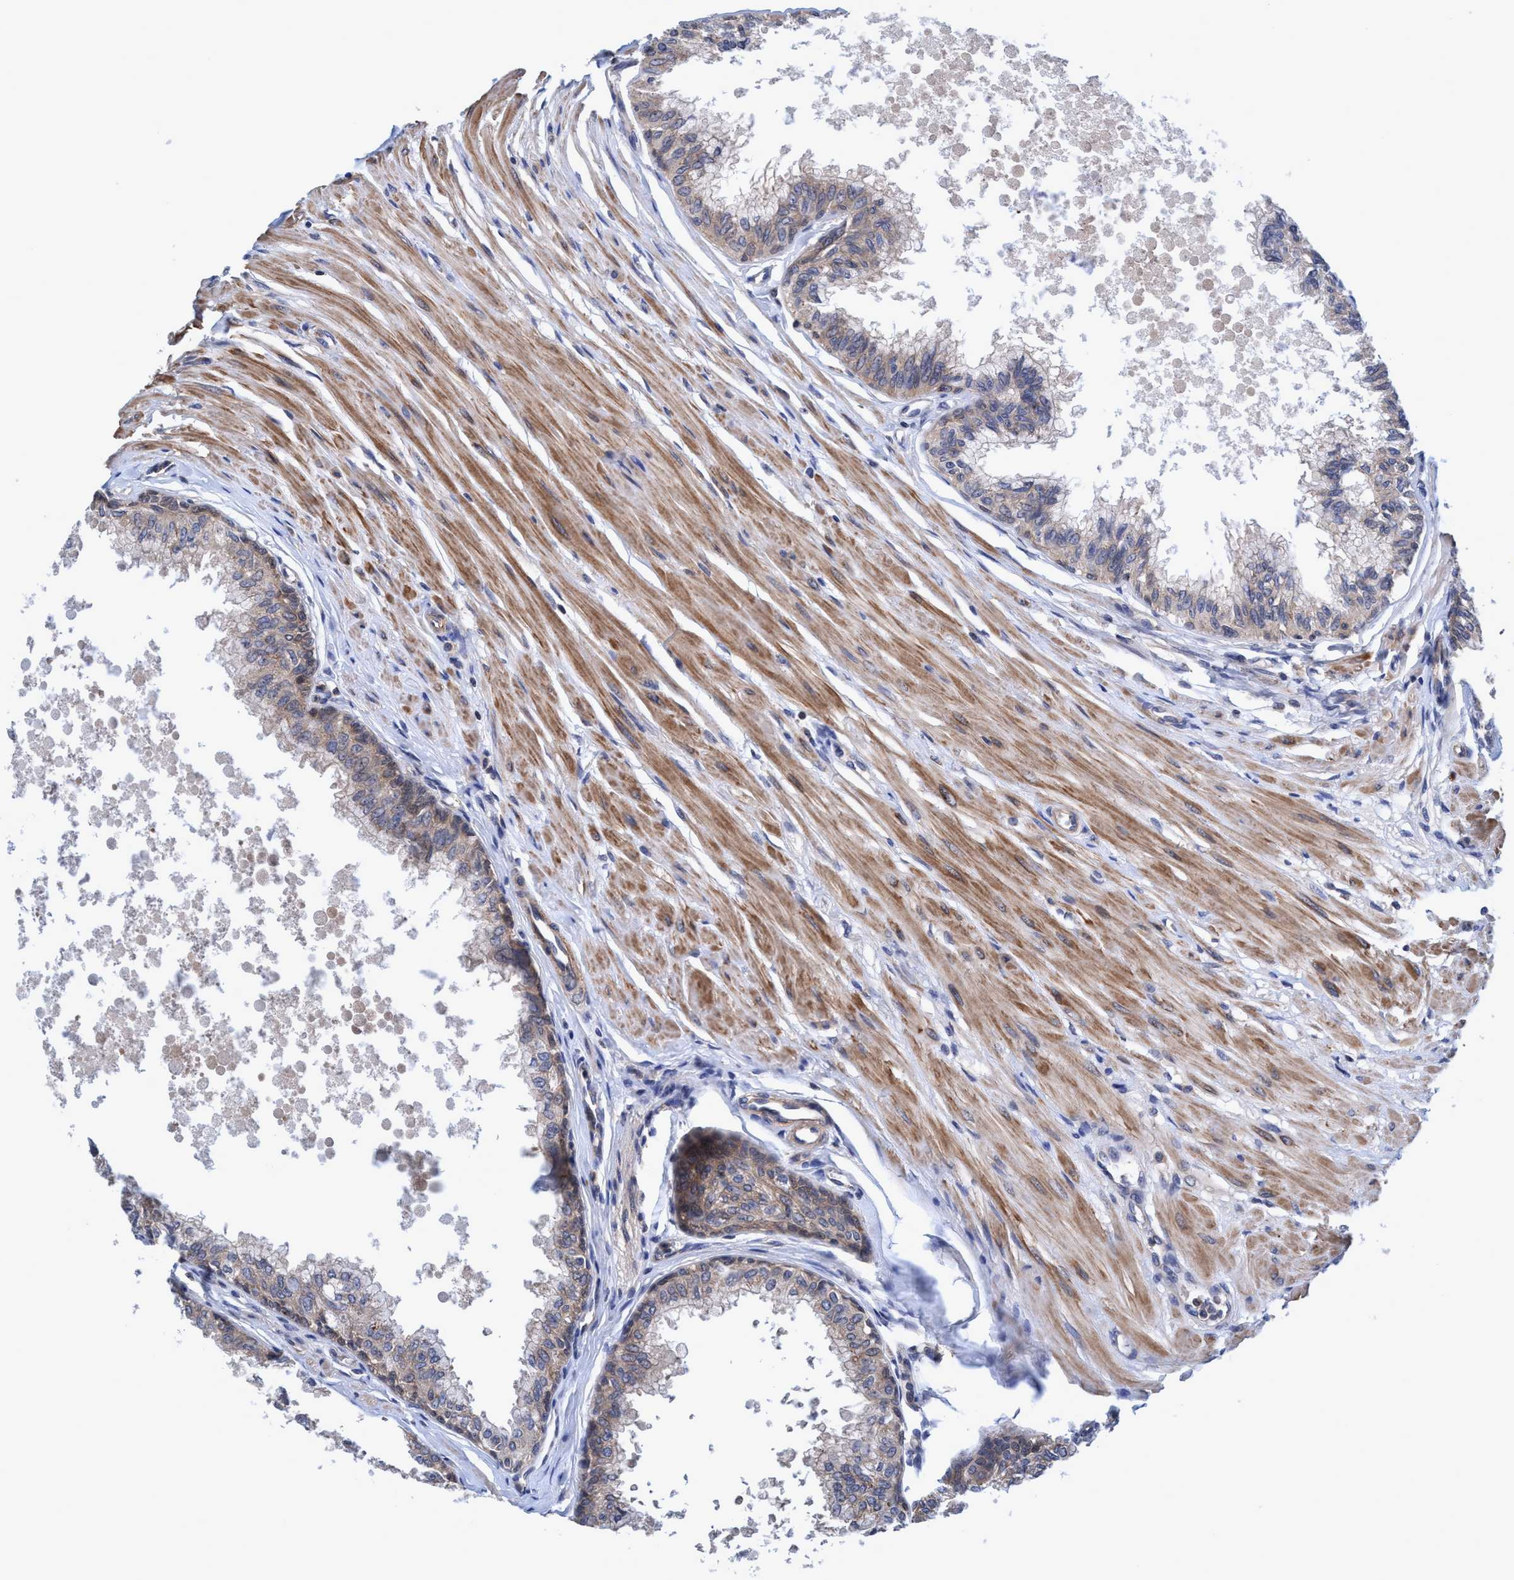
{"staining": {"intensity": "weak", "quantity": ">75%", "location": "cytoplasmic/membranous"}, "tissue": "prostate", "cell_type": "Glandular cells", "image_type": "normal", "snomed": [{"axis": "morphology", "description": "Normal tissue, NOS"}, {"axis": "topography", "description": "Prostate"}, {"axis": "topography", "description": "Seminal veicle"}], "caption": "Prostate stained with immunohistochemistry shows weak cytoplasmic/membranous staining in approximately >75% of glandular cells. Nuclei are stained in blue.", "gene": "CALCOCO2", "patient": {"sex": "male", "age": 60}}